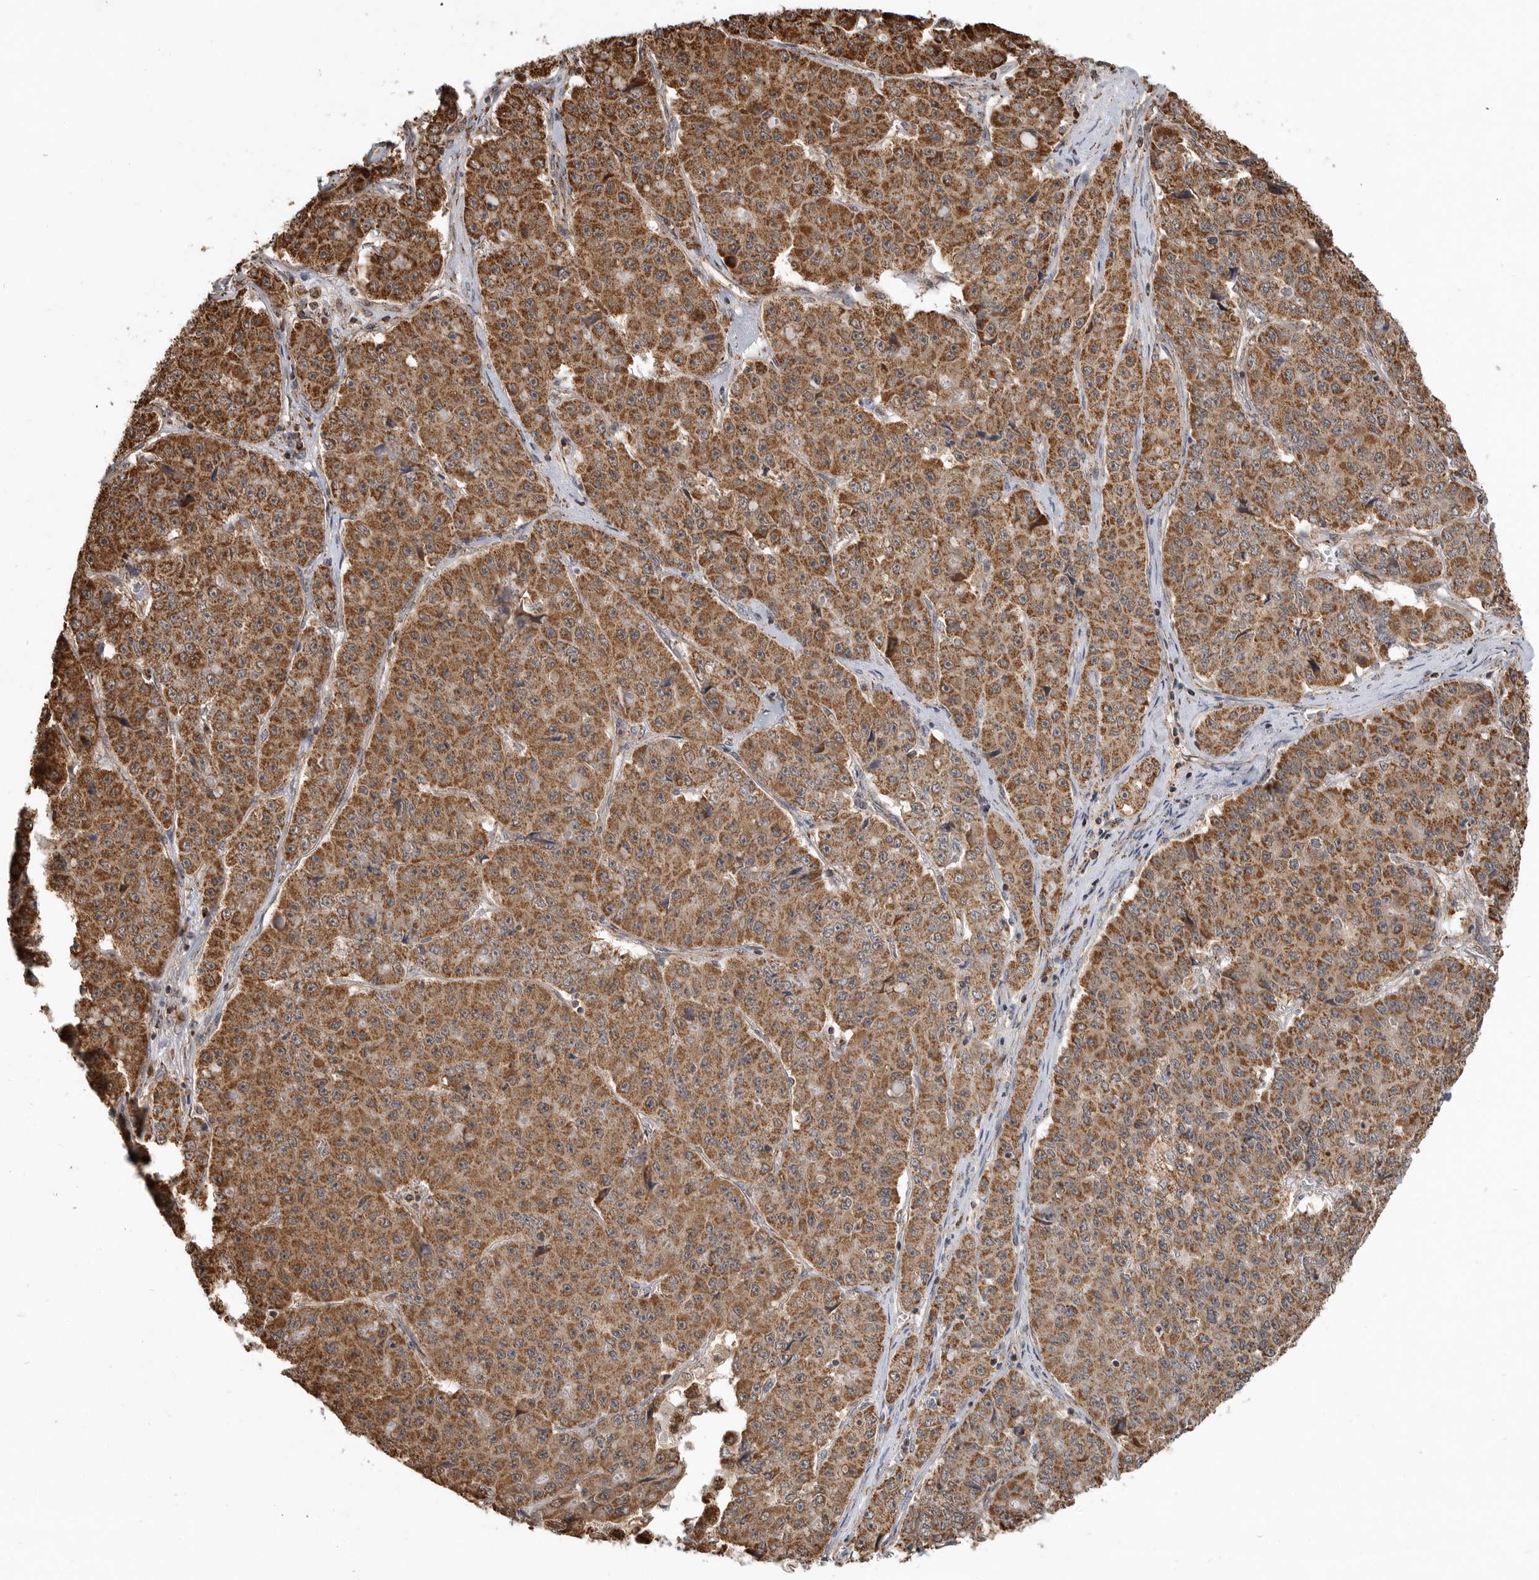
{"staining": {"intensity": "strong", "quantity": ">75%", "location": "cytoplasmic/membranous"}, "tissue": "pancreatic cancer", "cell_type": "Tumor cells", "image_type": "cancer", "snomed": [{"axis": "morphology", "description": "Adenocarcinoma, NOS"}, {"axis": "topography", "description": "Pancreas"}], "caption": "Protein staining reveals strong cytoplasmic/membranous positivity in about >75% of tumor cells in pancreatic cancer. (DAB (3,3'-diaminobenzidine) = brown stain, brightfield microscopy at high magnification).", "gene": "GCNT2", "patient": {"sex": "male", "age": 50}}